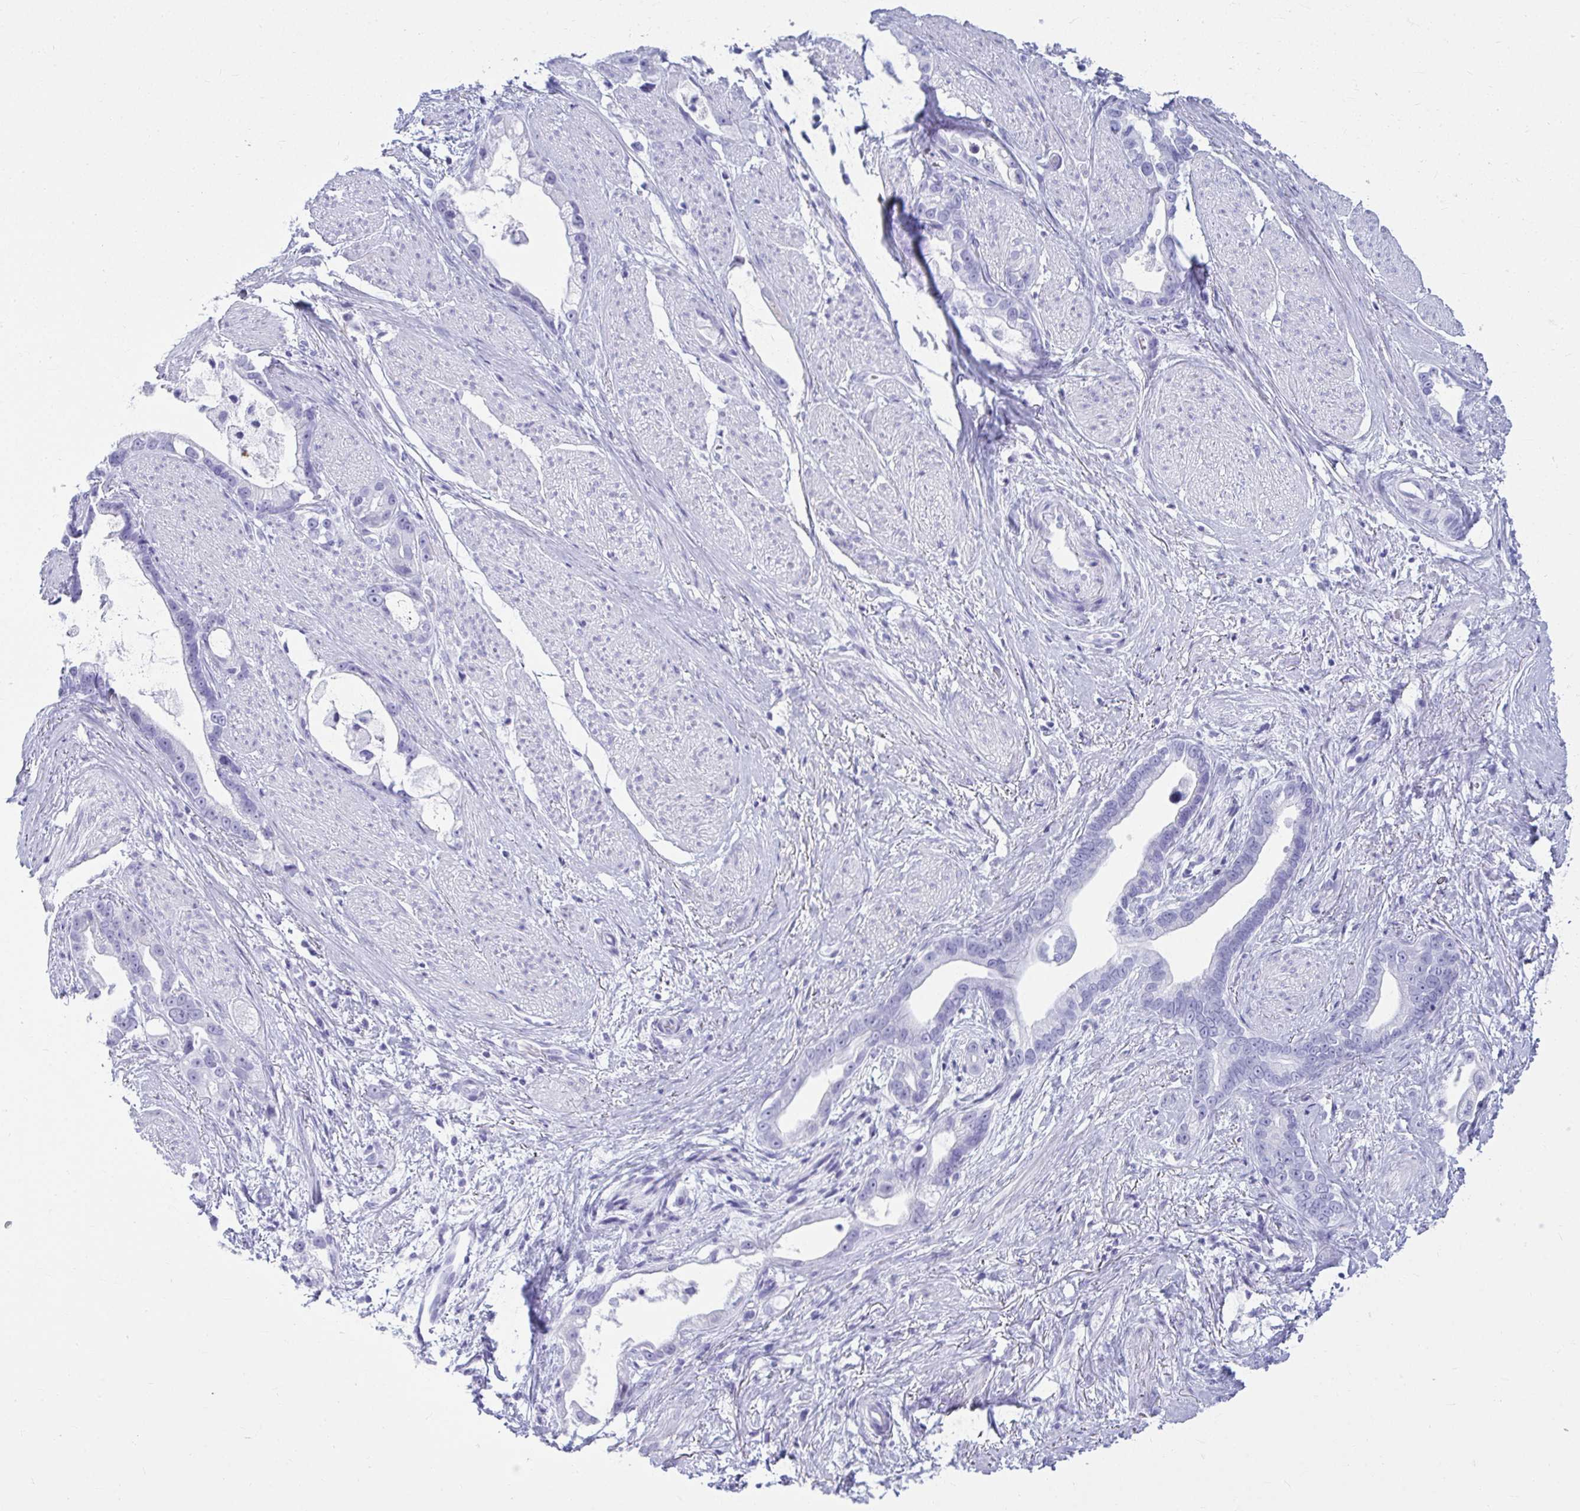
{"staining": {"intensity": "negative", "quantity": "none", "location": "none"}, "tissue": "stomach cancer", "cell_type": "Tumor cells", "image_type": "cancer", "snomed": [{"axis": "morphology", "description": "Adenocarcinoma, NOS"}, {"axis": "topography", "description": "Stomach"}], "caption": "Stomach adenocarcinoma was stained to show a protein in brown. There is no significant staining in tumor cells.", "gene": "CLGN", "patient": {"sex": "male", "age": 55}}